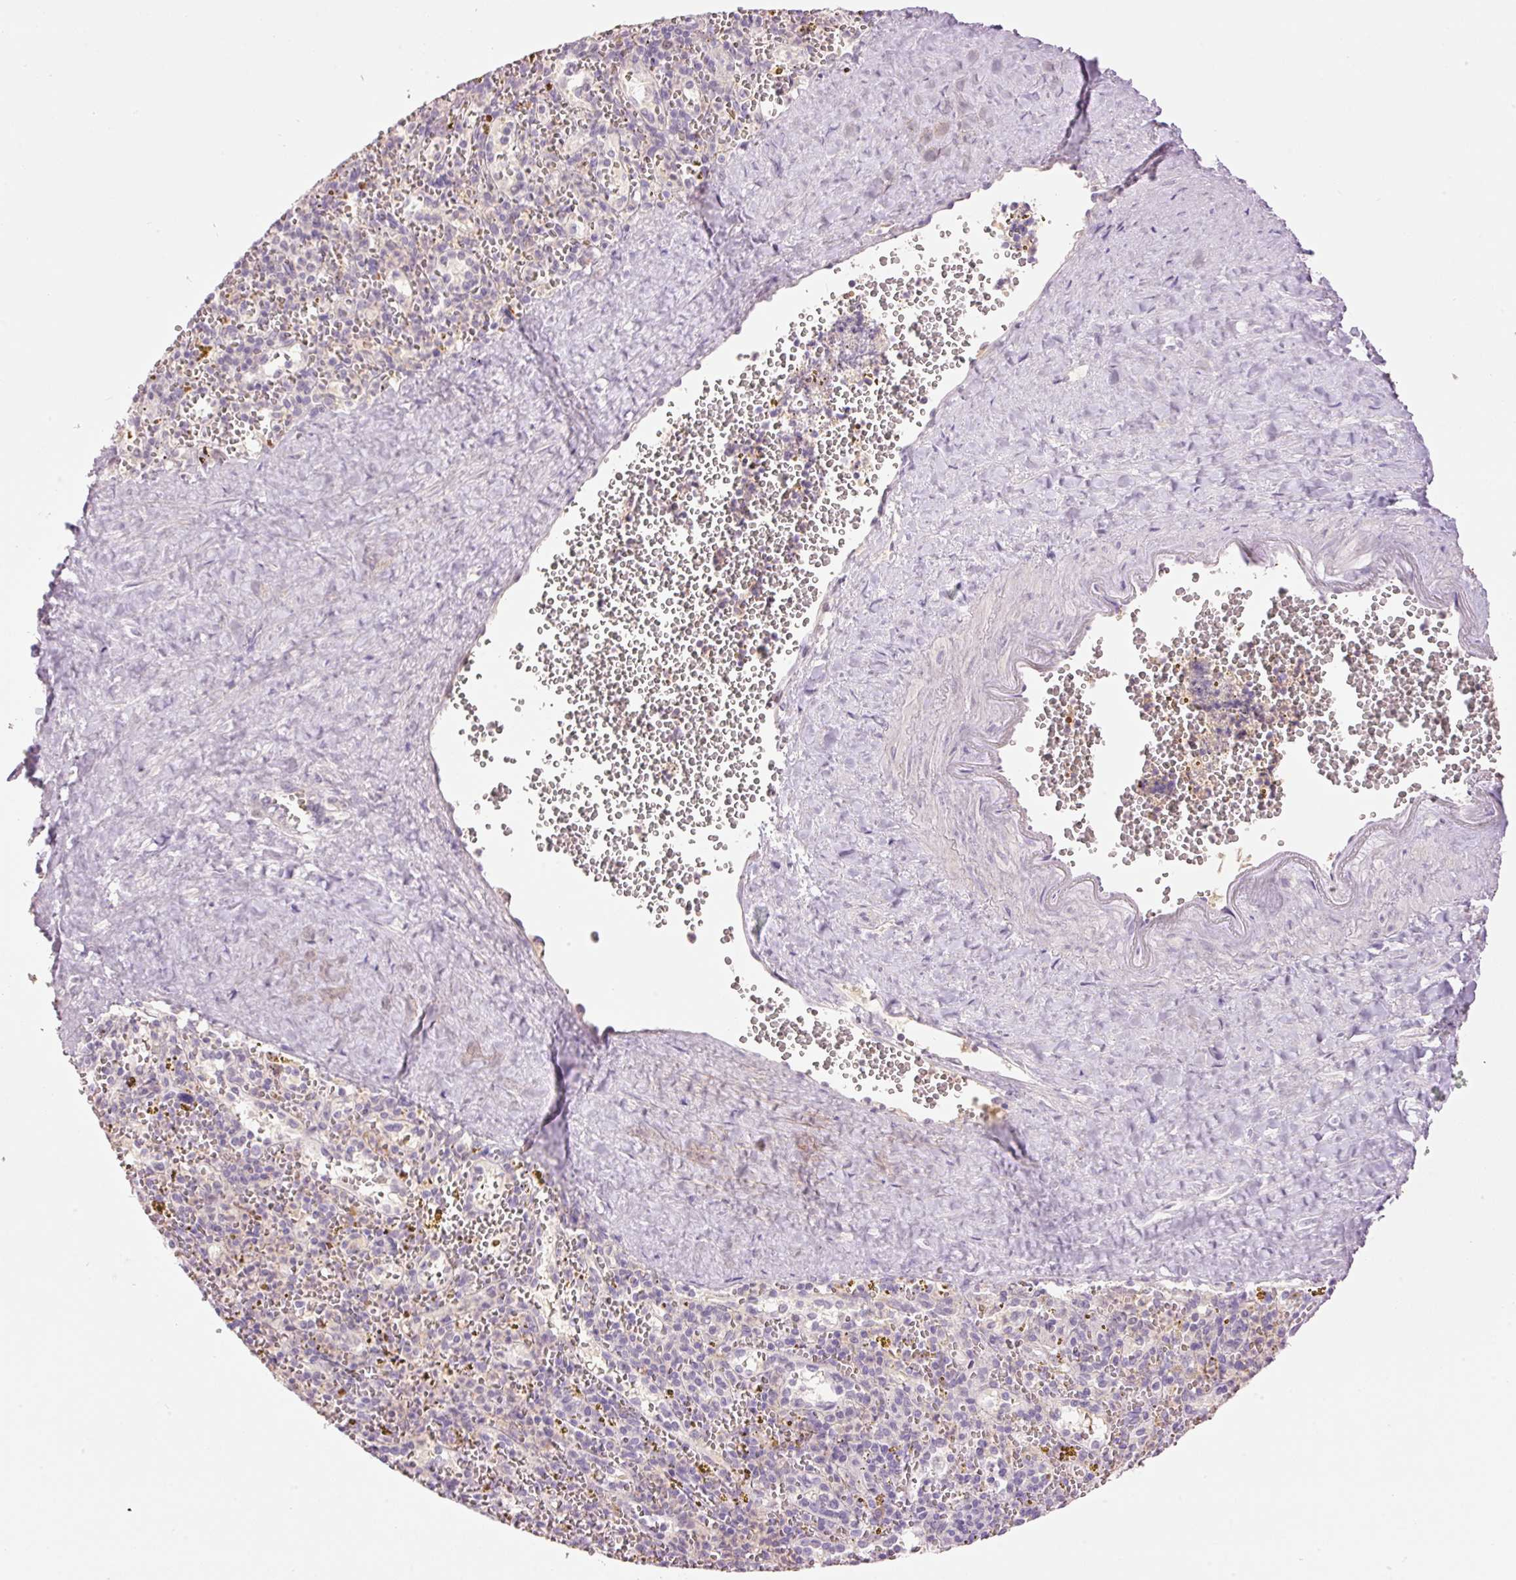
{"staining": {"intensity": "negative", "quantity": "none", "location": "none"}, "tissue": "spleen", "cell_type": "Cells in red pulp", "image_type": "normal", "snomed": [{"axis": "morphology", "description": "Normal tissue, NOS"}, {"axis": "topography", "description": "Spleen"}], "caption": "Benign spleen was stained to show a protein in brown. There is no significant positivity in cells in red pulp.", "gene": "LY6G6D", "patient": {"sex": "male", "age": 57}}